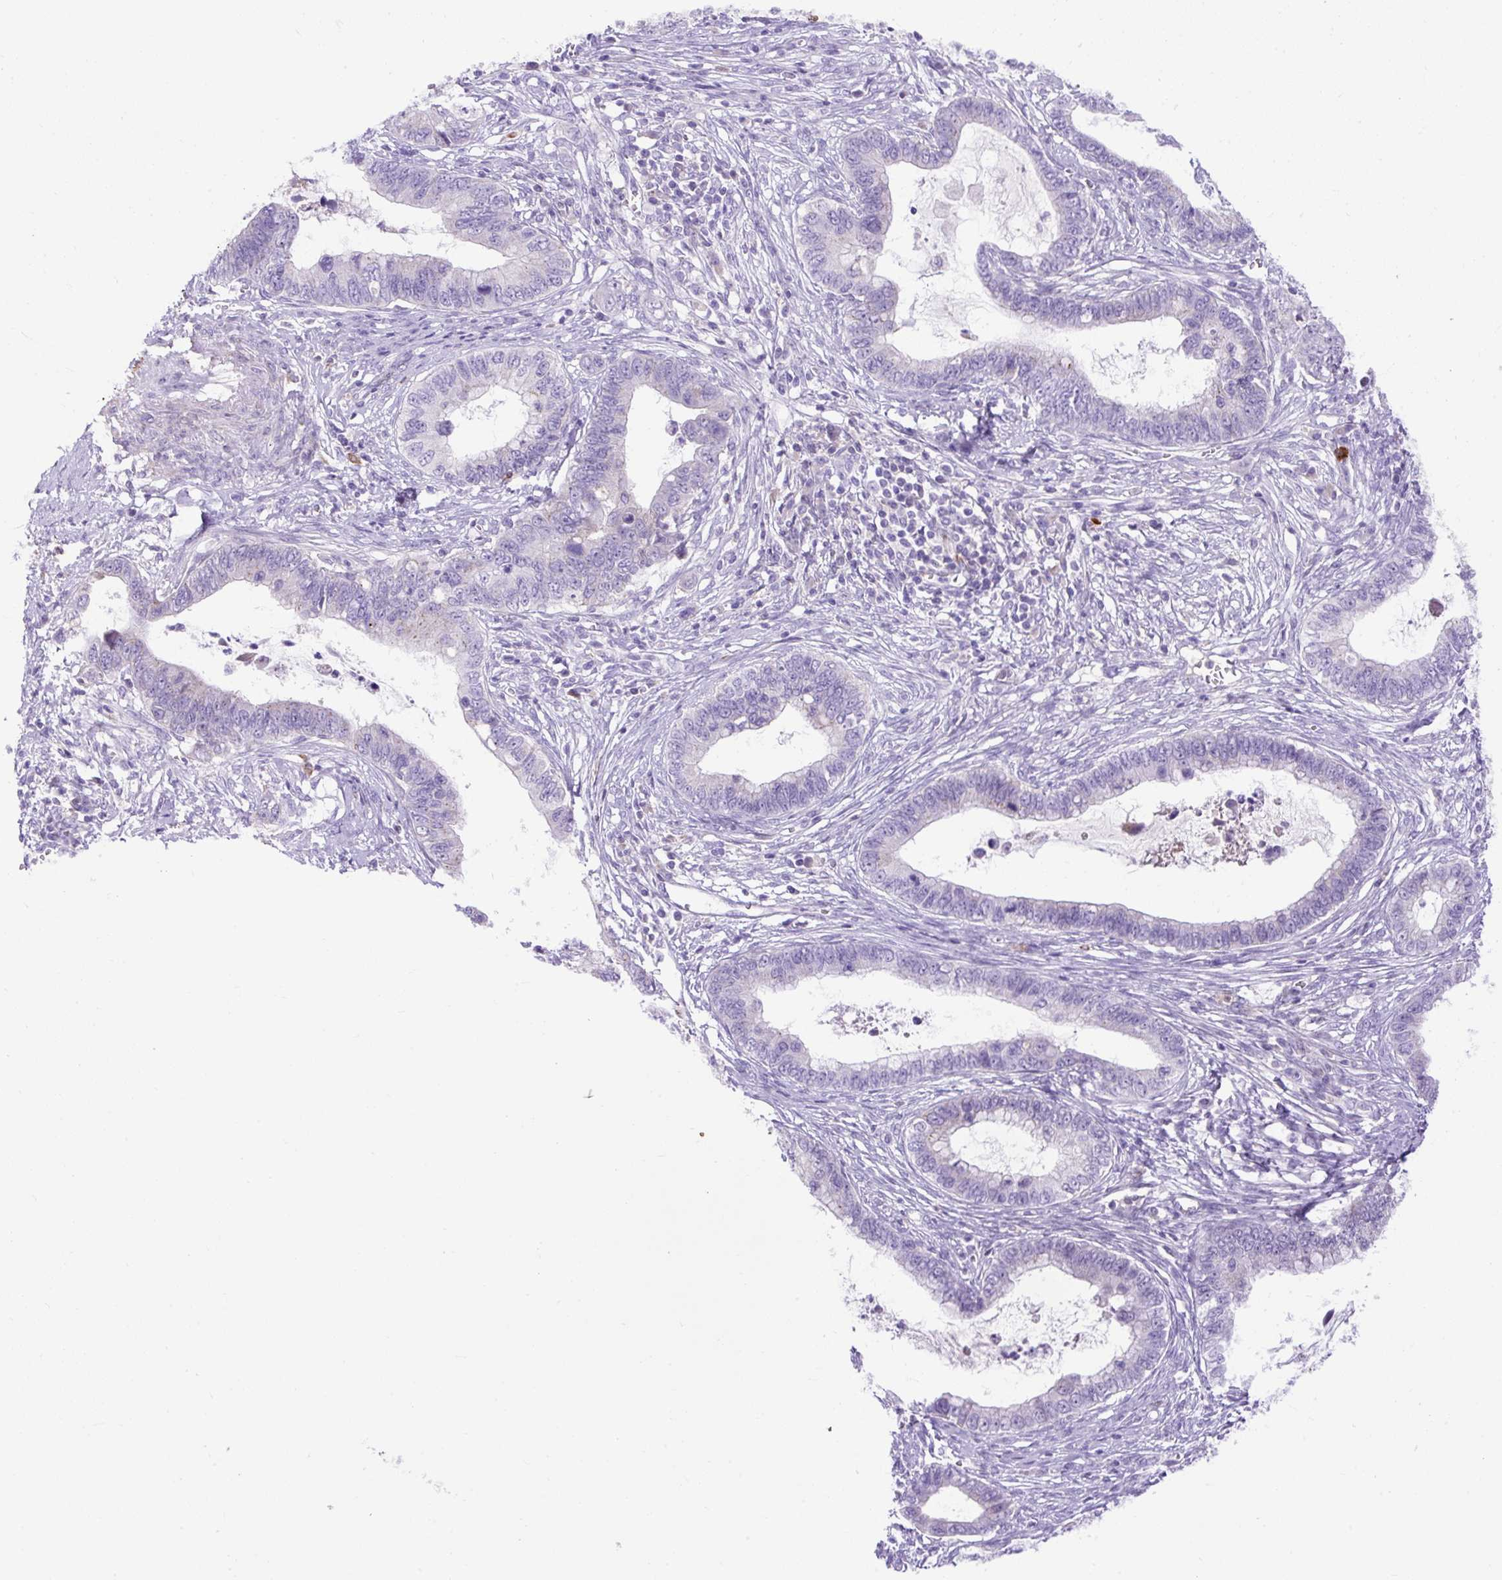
{"staining": {"intensity": "negative", "quantity": "none", "location": "none"}, "tissue": "cervical cancer", "cell_type": "Tumor cells", "image_type": "cancer", "snomed": [{"axis": "morphology", "description": "Adenocarcinoma, NOS"}, {"axis": "topography", "description": "Cervix"}], "caption": "The immunohistochemistry (IHC) image has no significant expression in tumor cells of cervical cancer (adenocarcinoma) tissue.", "gene": "SPTBN5", "patient": {"sex": "female", "age": 44}}